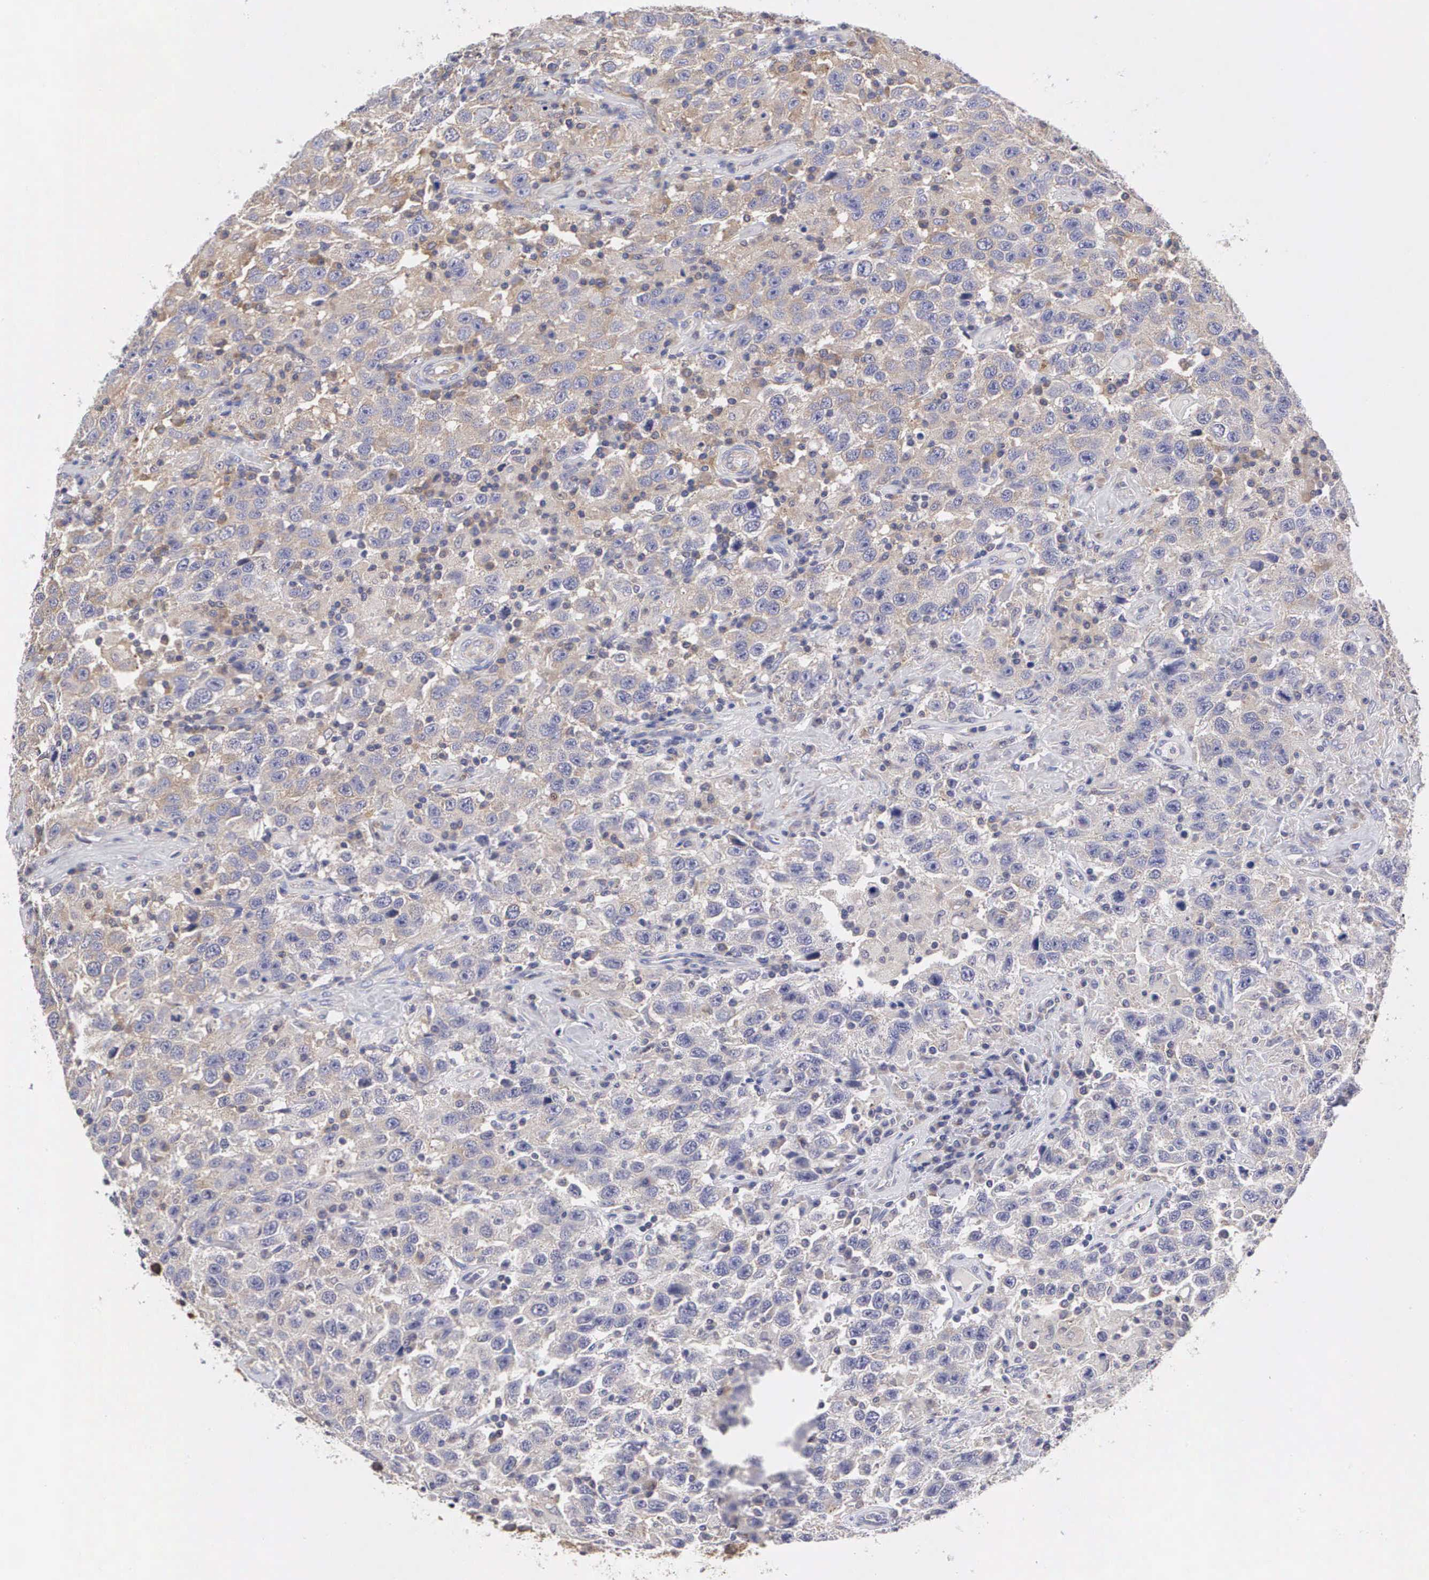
{"staining": {"intensity": "negative", "quantity": "none", "location": "none"}, "tissue": "testis cancer", "cell_type": "Tumor cells", "image_type": "cancer", "snomed": [{"axis": "morphology", "description": "Seminoma, NOS"}, {"axis": "topography", "description": "Testis"}], "caption": "This image is of seminoma (testis) stained with immunohistochemistry to label a protein in brown with the nuclei are counter-stained blue. There is no positivity in tumor cells.", "gene": "GRIPAP1", "patient": {"sex": "male", "age": 41}}